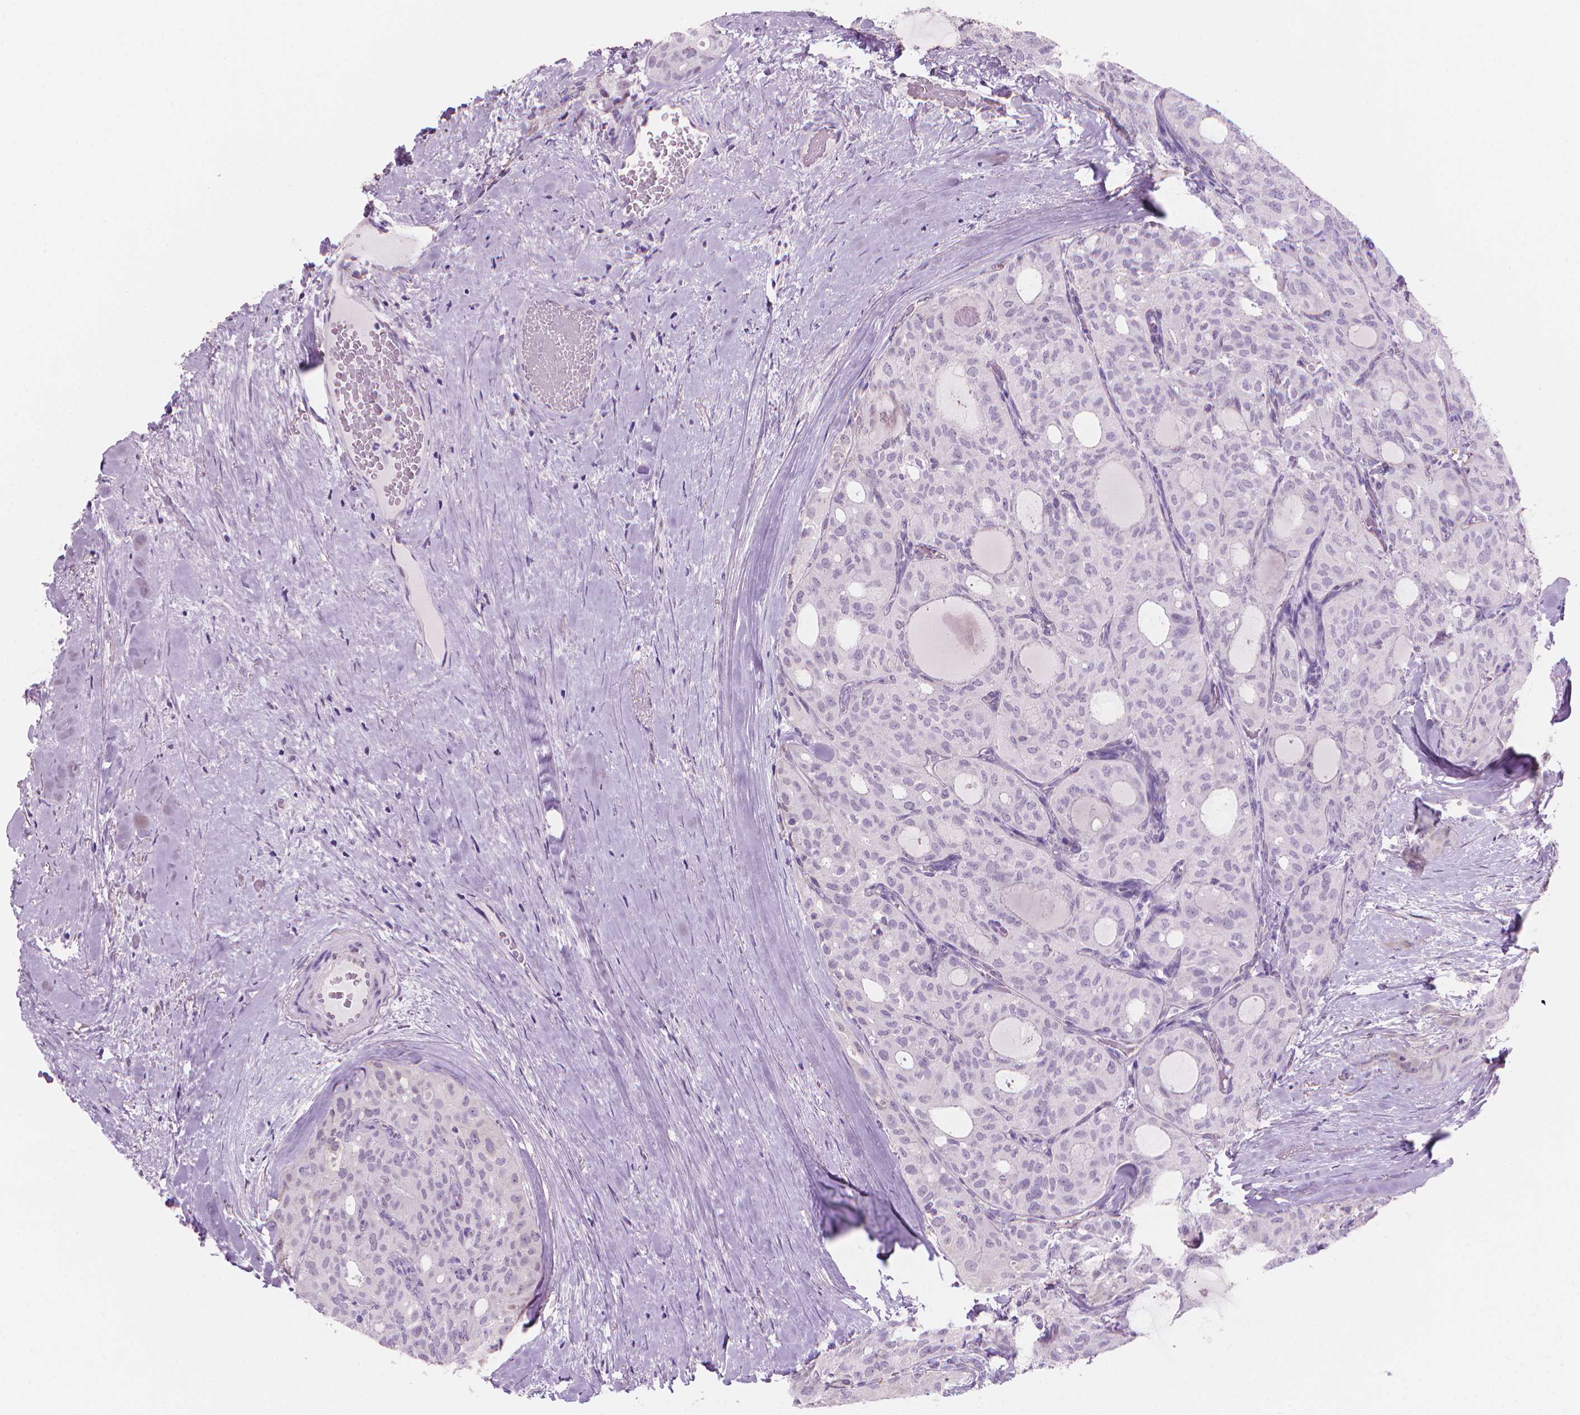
{"staining": {"intensity": "negative", "quantity": "none", "location": "none"}, "tissue": "thyroid cancer", "cell_type": "Tumor cells", "image_type": "cancer", "snomed": [{"axis": "morphology", "description": "Follicular adenoma carcinoma, NOS"}, {"axis": "topography", "description": "Thyroid gland"}], "caption": "Thyroid cancer (follicular adenoma carcinoma) stained for a protein using immunohistochemistry (IHC) exhibits no staining tumor cells.", "gene": "ENSG00000187186", "patient": {"sex": "male", "age": 75}}